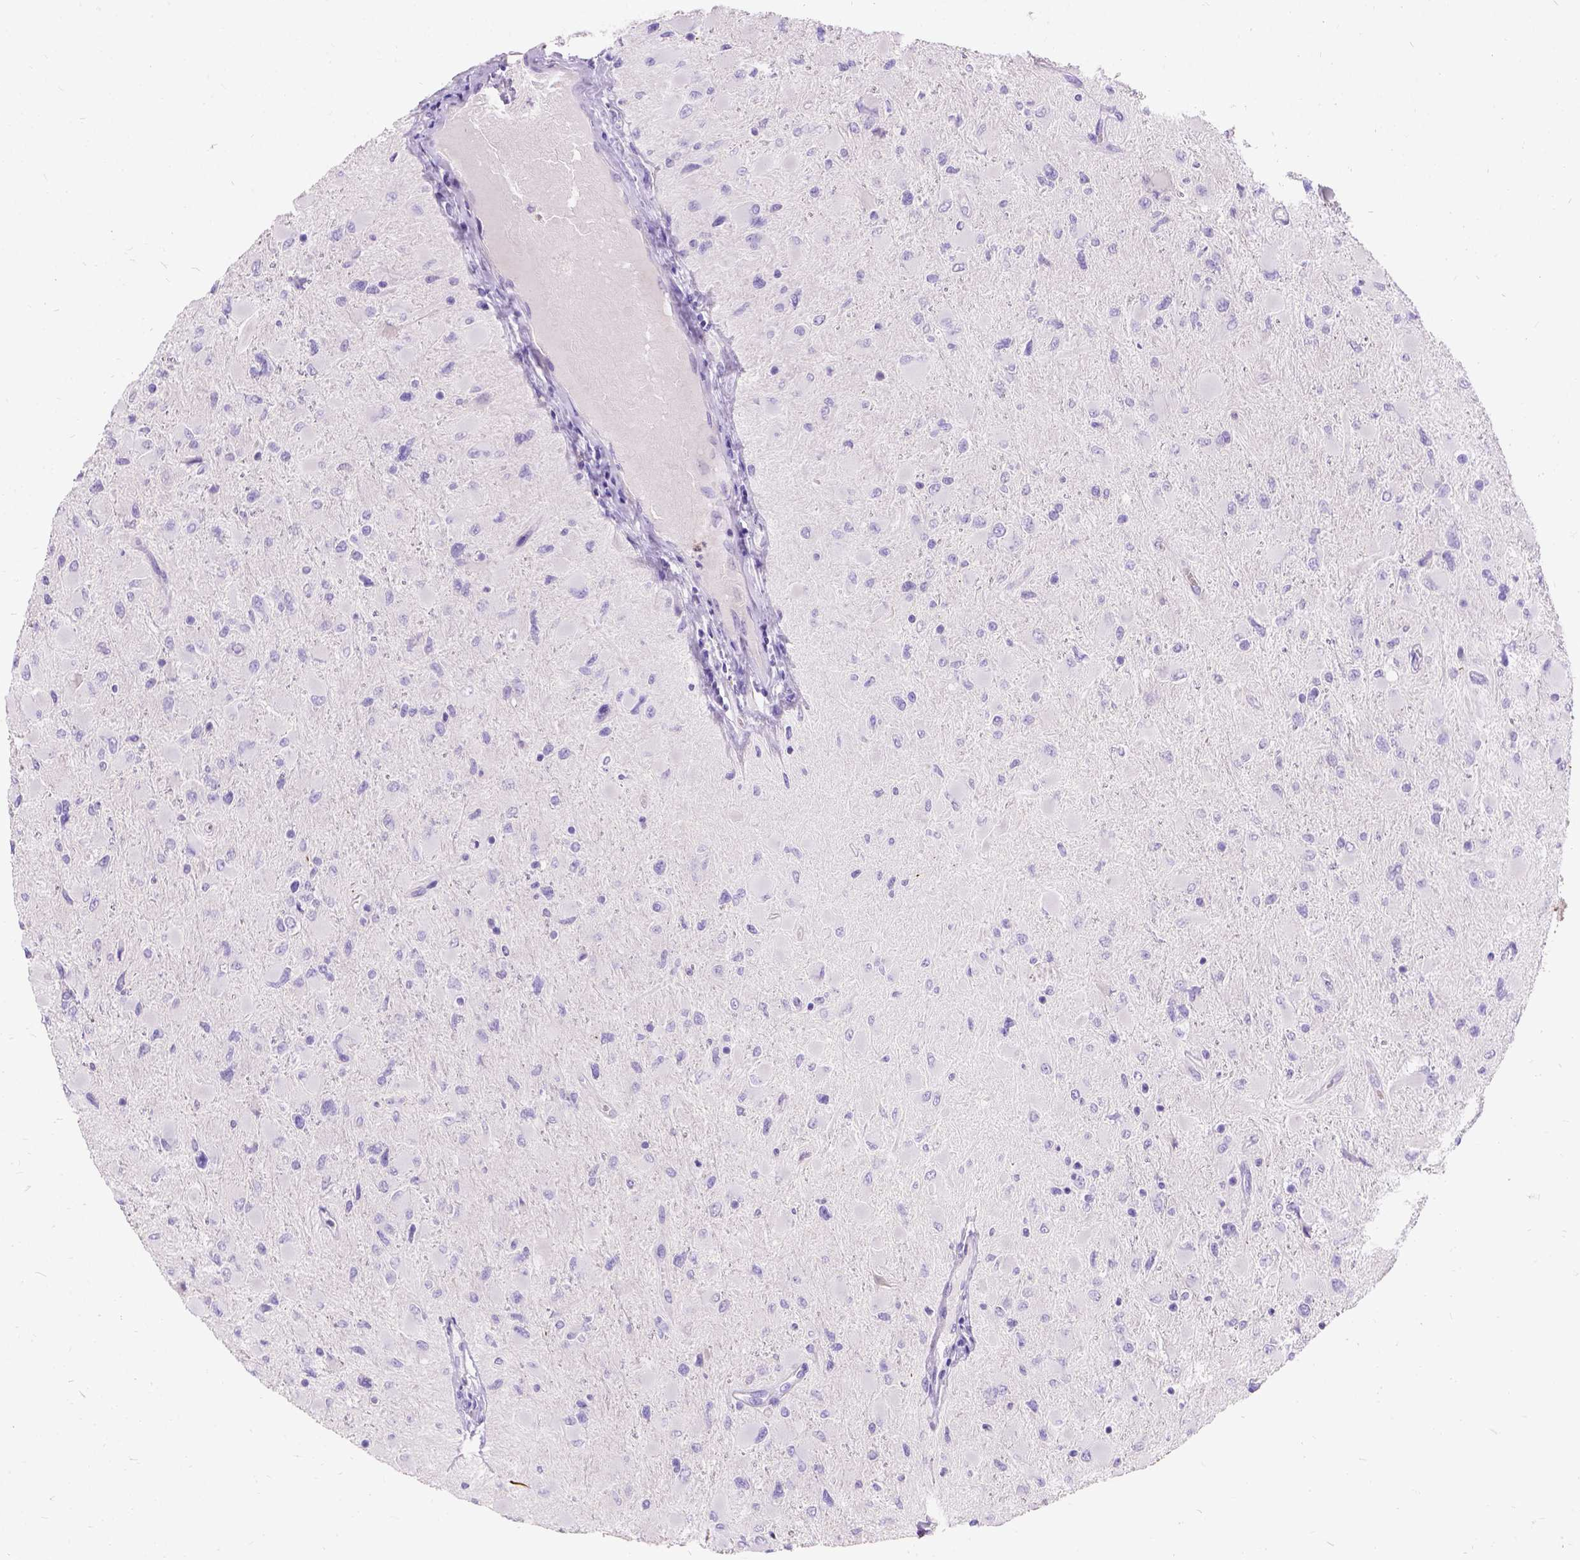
{"staining": {"intensity": "negative", "quantity": "none", "location": "none"}, "tissue": "glioma", "cell_type": "Tumor cells", "image_type": "cancer", "snomed": [{"axis": "morphology", "description": "Glioma, malignant, High grade"}, {"axis": "topography", "description": "Cerebral cortex"}], "caption": "The photomicrograph displays no staining of tumor cells in malignant high-grade glioma.", "gene": "GNRHR", "patient": {"sex": "female", "age": 36}}